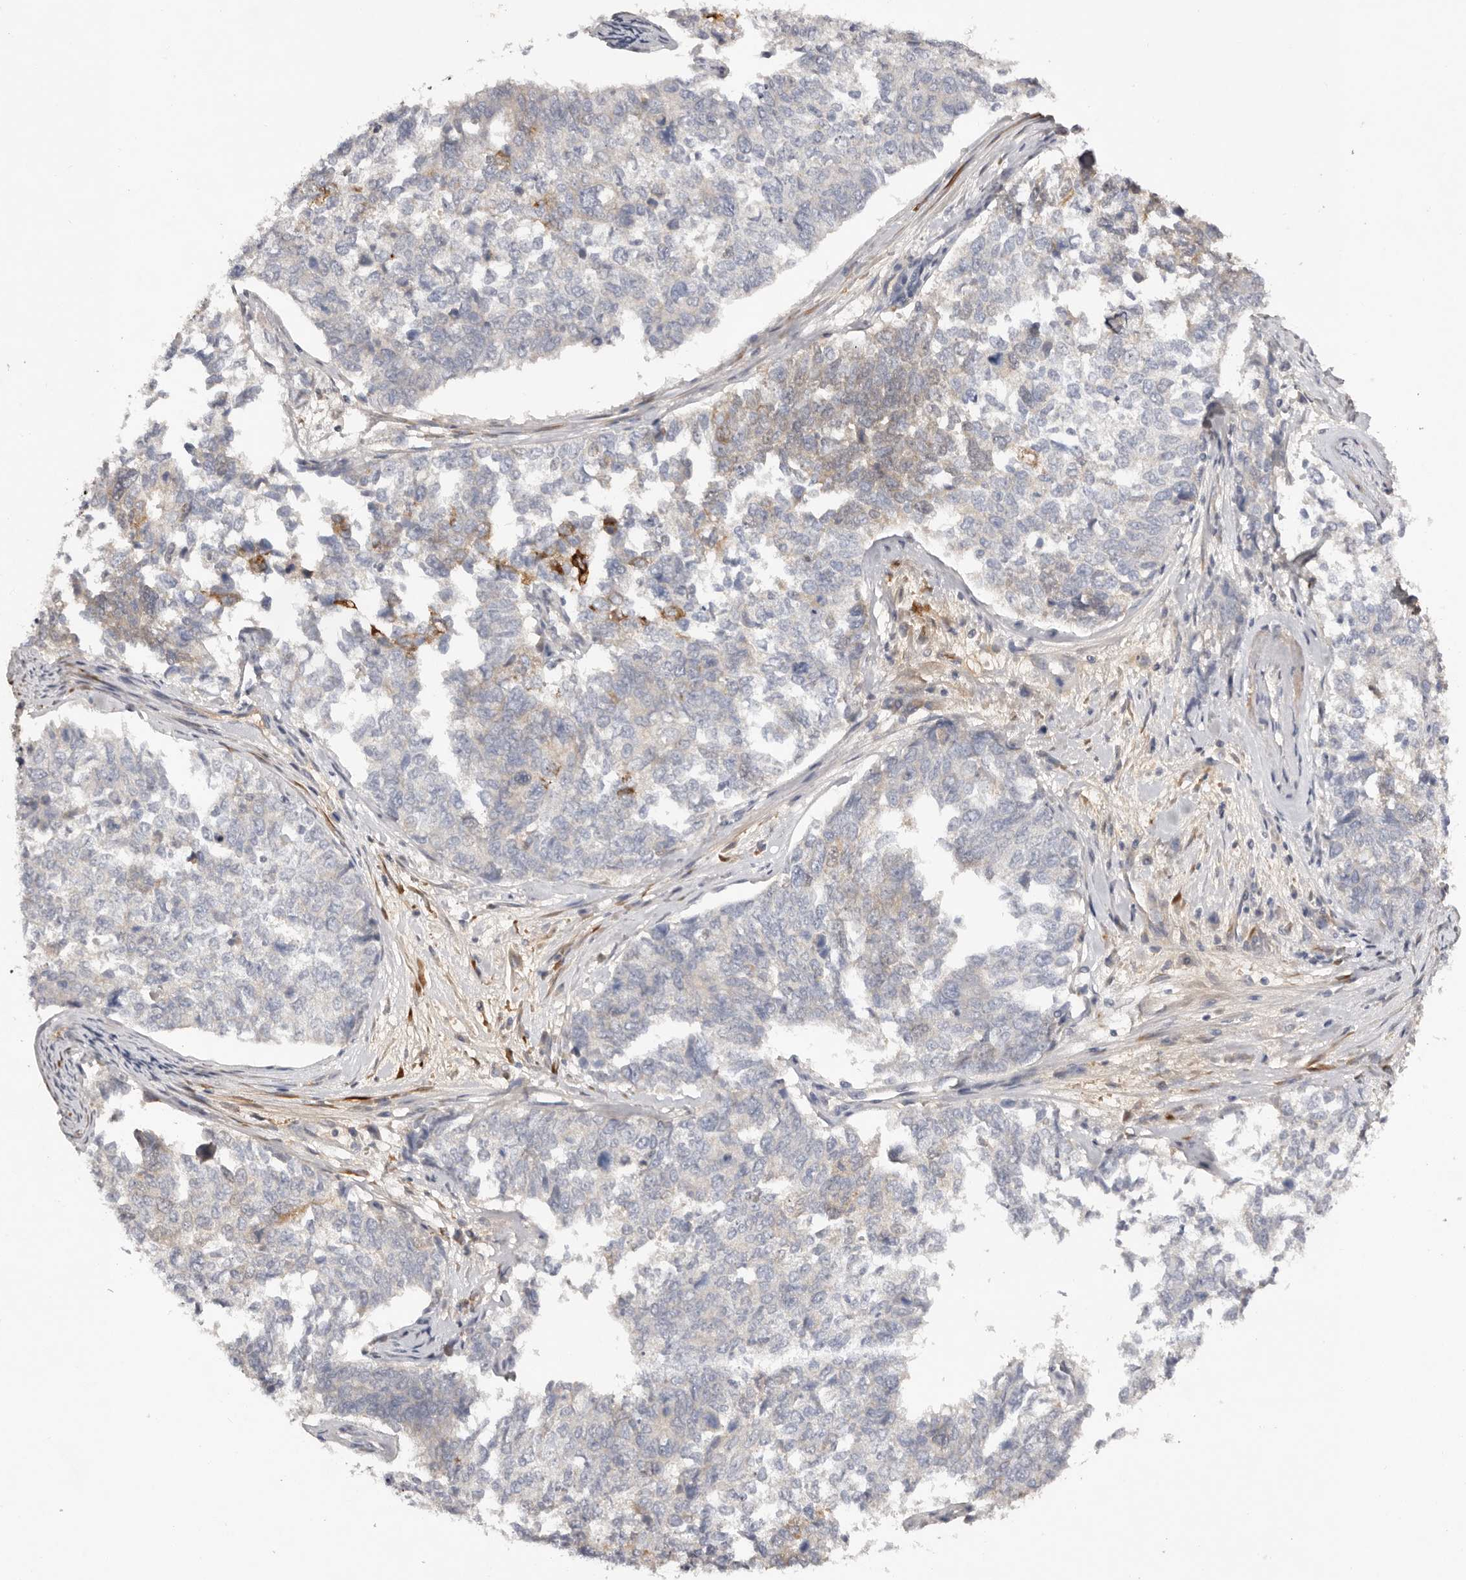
{"staining": {"intensity": "moderate", "quantity": "<25%", "location": "cytoplasmic/membranous"}, "tissue": "cervical cancer", "cell_type": "Tumor cells", "image_type": "cancer", "snomed": [{"axis": "morphology", "description": "Squamous cell carcinoma, NOS"}, {"axis": "topography", "description": "Cervix"}], "caption": "Immunohistochemistry micrograph of cervical squamous cell carcinoma stained for a protein (brown), which shows low levels of moderate cytoplasmic/membranous staining in about <25% of tumor cells.", "gene": "SCUBE2", "patient": {"sex": "female", "age": 63}}